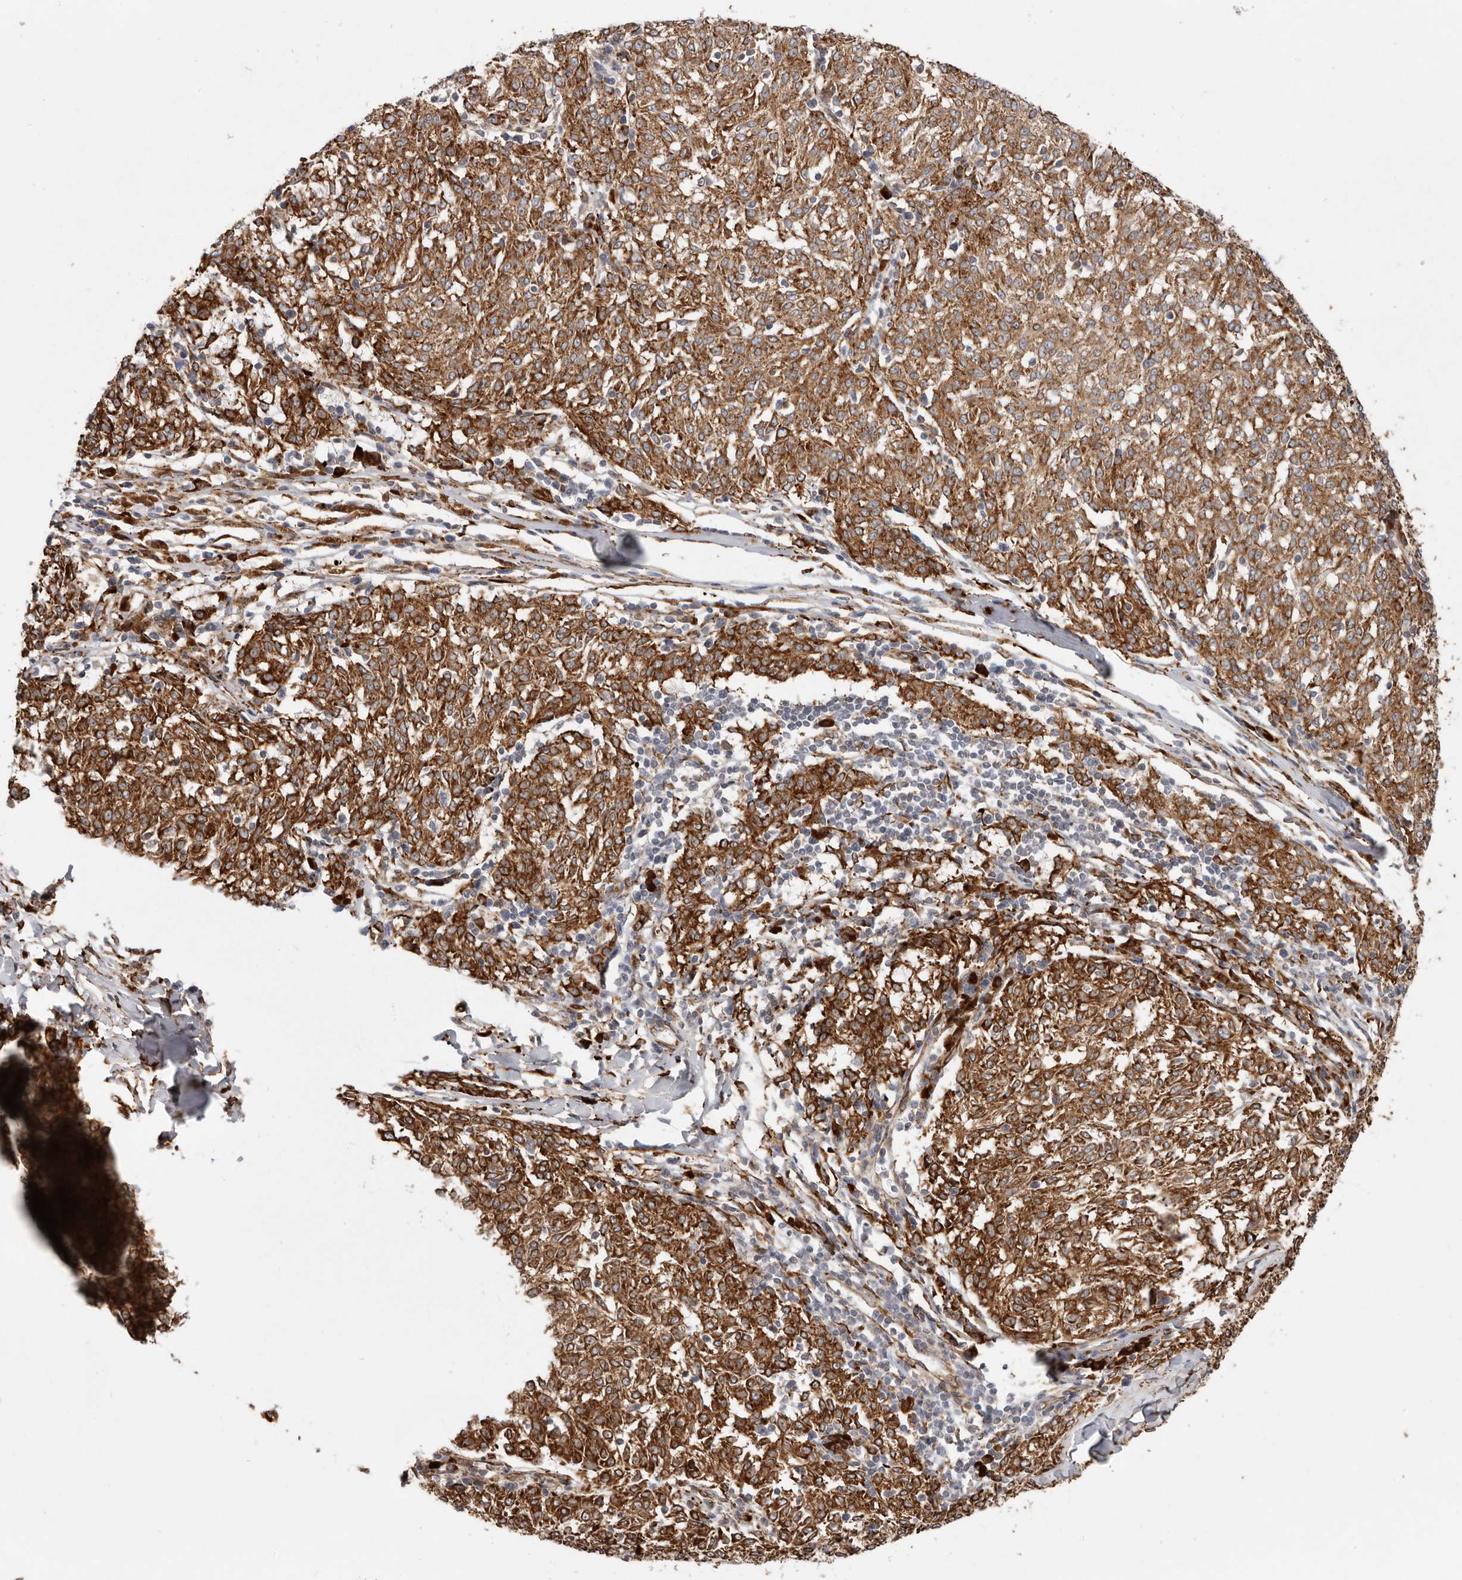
{"staining": {"intensity": "strong", "quantity": ">75%", "location": "cytoplasmic/membranous"}, "tissue": "melanoma", "cell_type": "Tumor cells", "image_type": "cancer", "snomed": [{"axis": "morphology", "description": "Malignant melanoma, NOS"}, {"axis": "topography", "description": "Skin"}], "caption": "The immunohistochemical stain shows strong cytoplasmic/membranous staining in tumor cells of malignant melanoma tissue.", "gene": "WDTC1", "patient": {"sex": "female", "age": 72}}